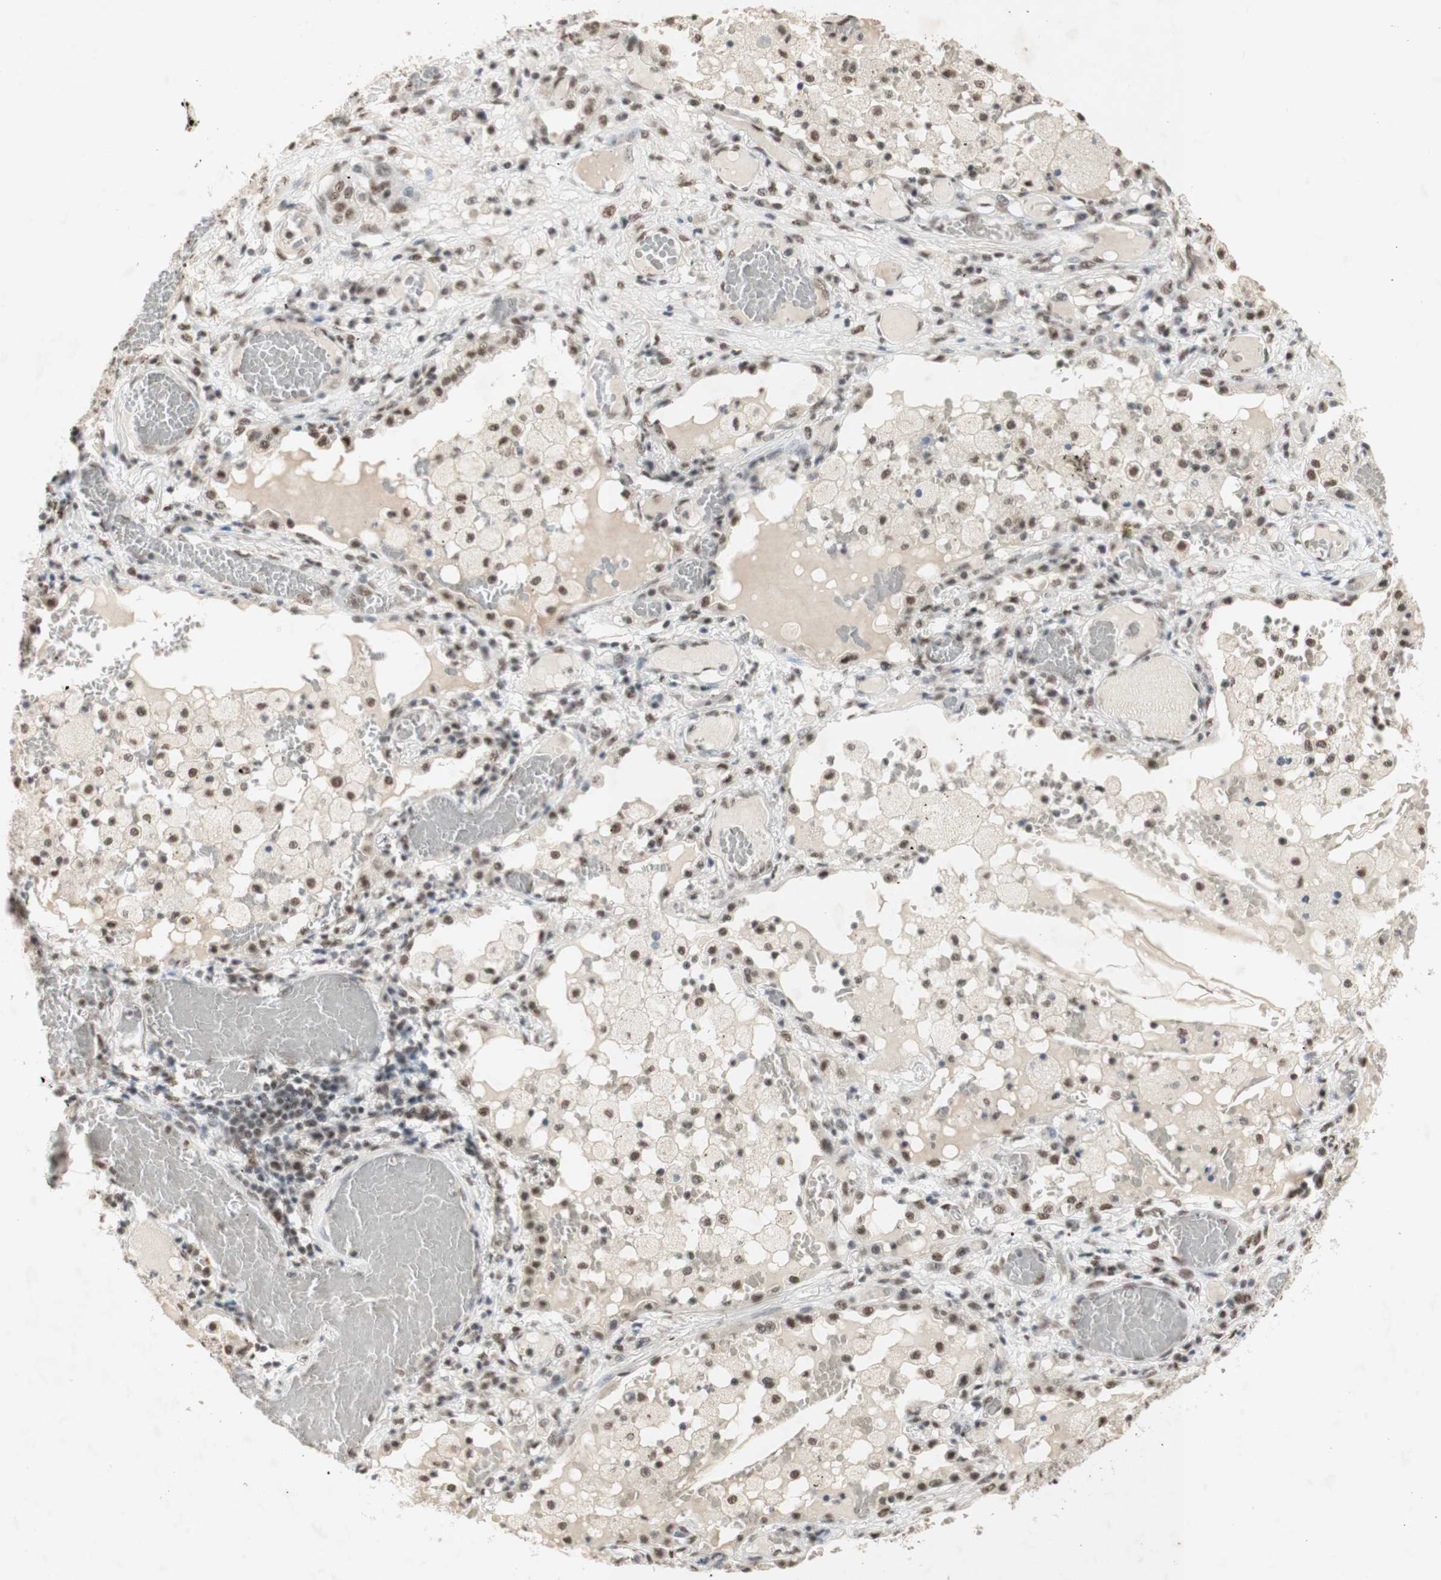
{"staining": {"intensity": "moderate", "quantity": ">75%", "location": "nuclear"}, "tissue": "lung cancer", "cell_type": "Tumor cells", "image_type": "cancer", "snomed": [{"axis": "morphology", "description": "Squamous cell carcinoma, NOS"}, {"axis": "topography", "description": "Lung"}], "caption": "Immunohistochemical staining of human lung cancer (squamous cell carcinoma) exhibits moderate nuclear protein staining in about >75% of tumor cells. (DAB = brown stain, brightfield microscopy at high magnification).", "gene": "SNRPB", "patient": {"sex": "male", "age": 71}}